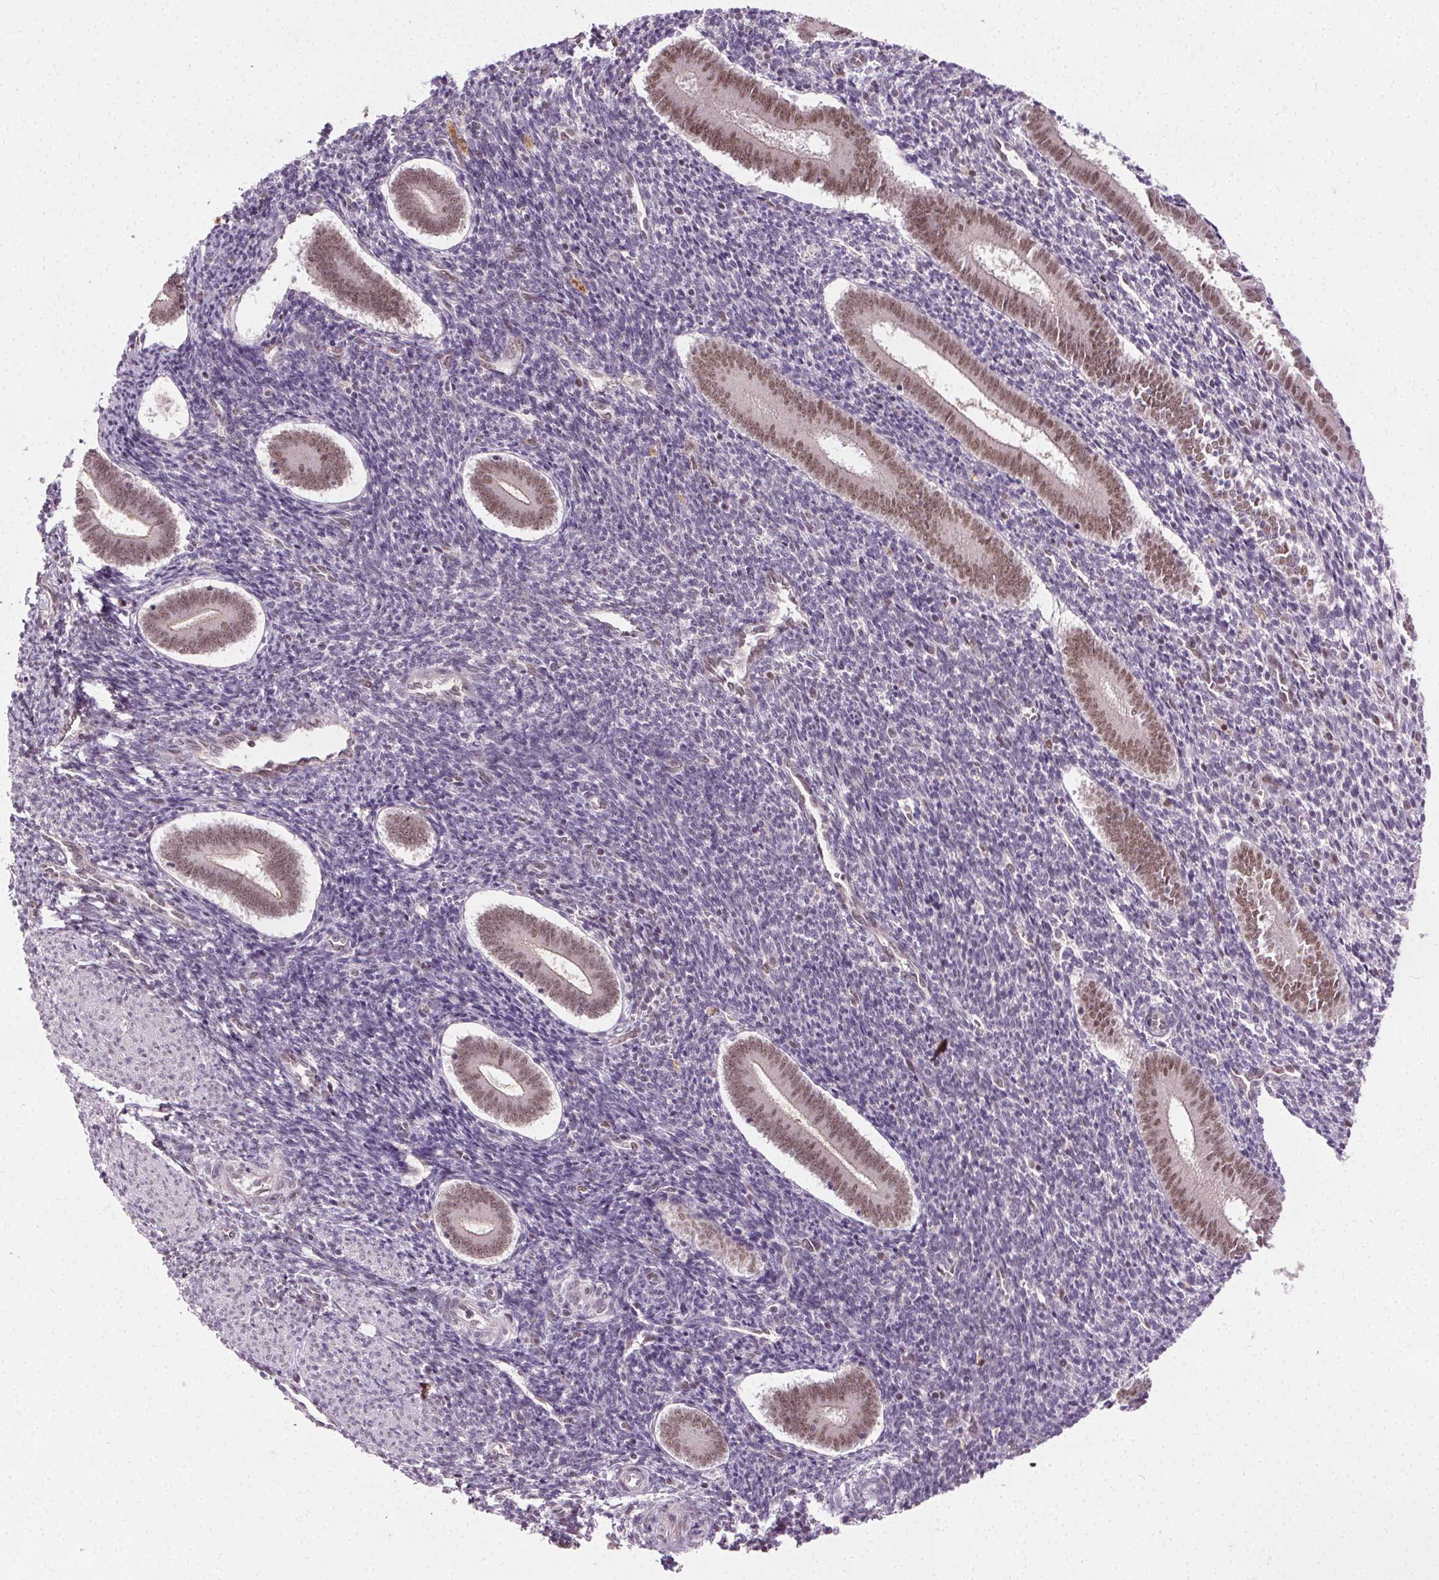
{"staining": {"intensity": "negative", "quantity": "none", "location": "none"}, "tissue": "endometrium", "cell_type": "Cells in endometrial stroma", "image_type": "normal", "snomed": [{"axis": "morphology", "description": "Normal tissue, NOS"}, {"axis": "topography", "description": "Endometrium"}], "caption": "High power microscopy photomicrograph of an IHC photomicrograph of normal endometrium, revealing no significant staining in cells in endometrial stroma.", "gene": "MED6", "patient": {"sex": "female", "age": 25}}